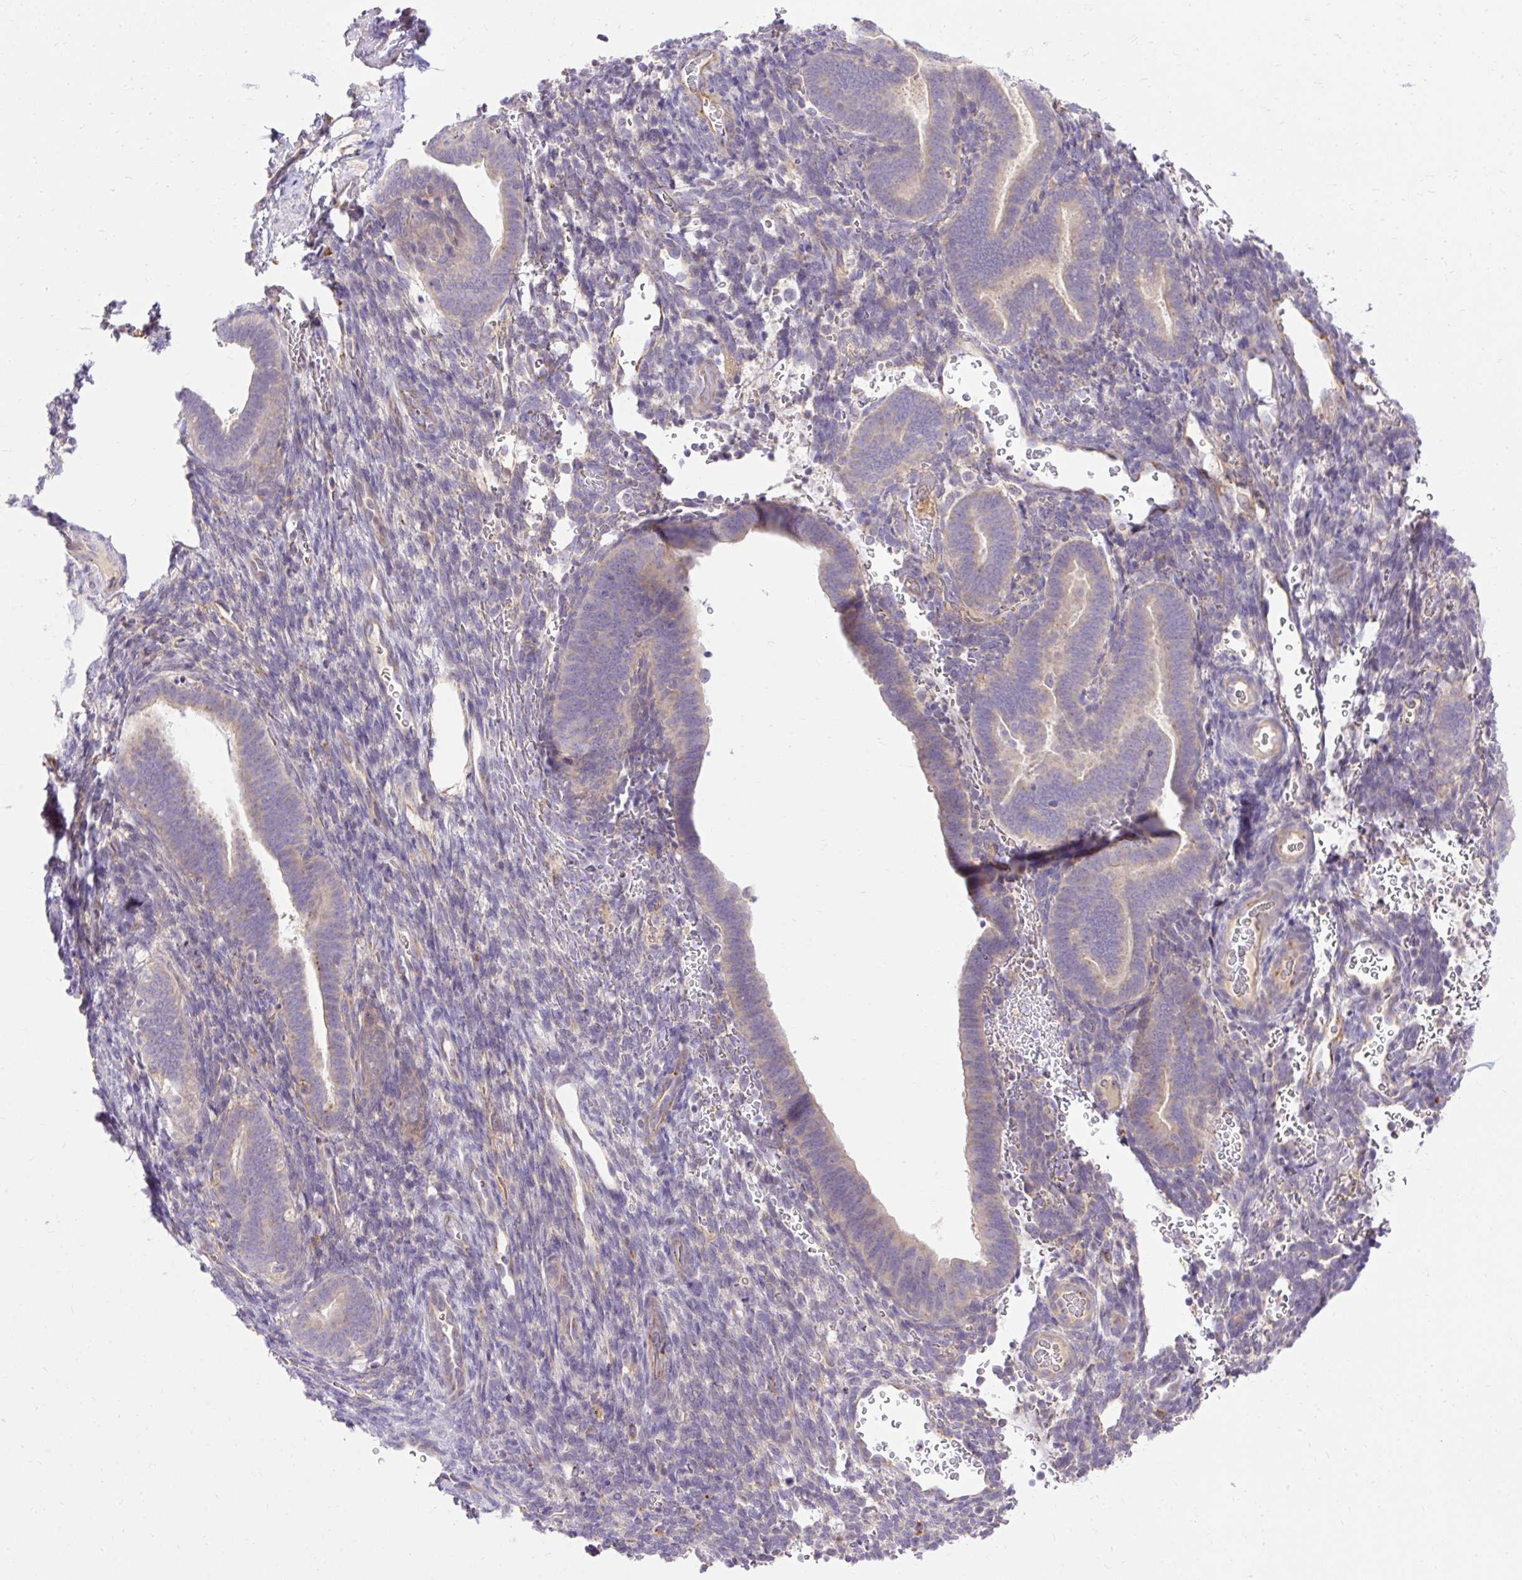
{"staining": {"intensity": "negative", "quantity": "none", "location": "none"}, "tissue": "endometrium", "cell_type": "Cells in endometrial stroma", "image_type": "normal", "snomed": [{"axis": "morphology", "description": "Normal tissue, NOS"}, {"axis": "topography", "description": "Endometrium"}], "caption": "Endometrium stained for a protein using IHC displays no expression cells in endometrial stroma.", "gene": "HEXB", "patient": {"sex": "female", "age": 34}}